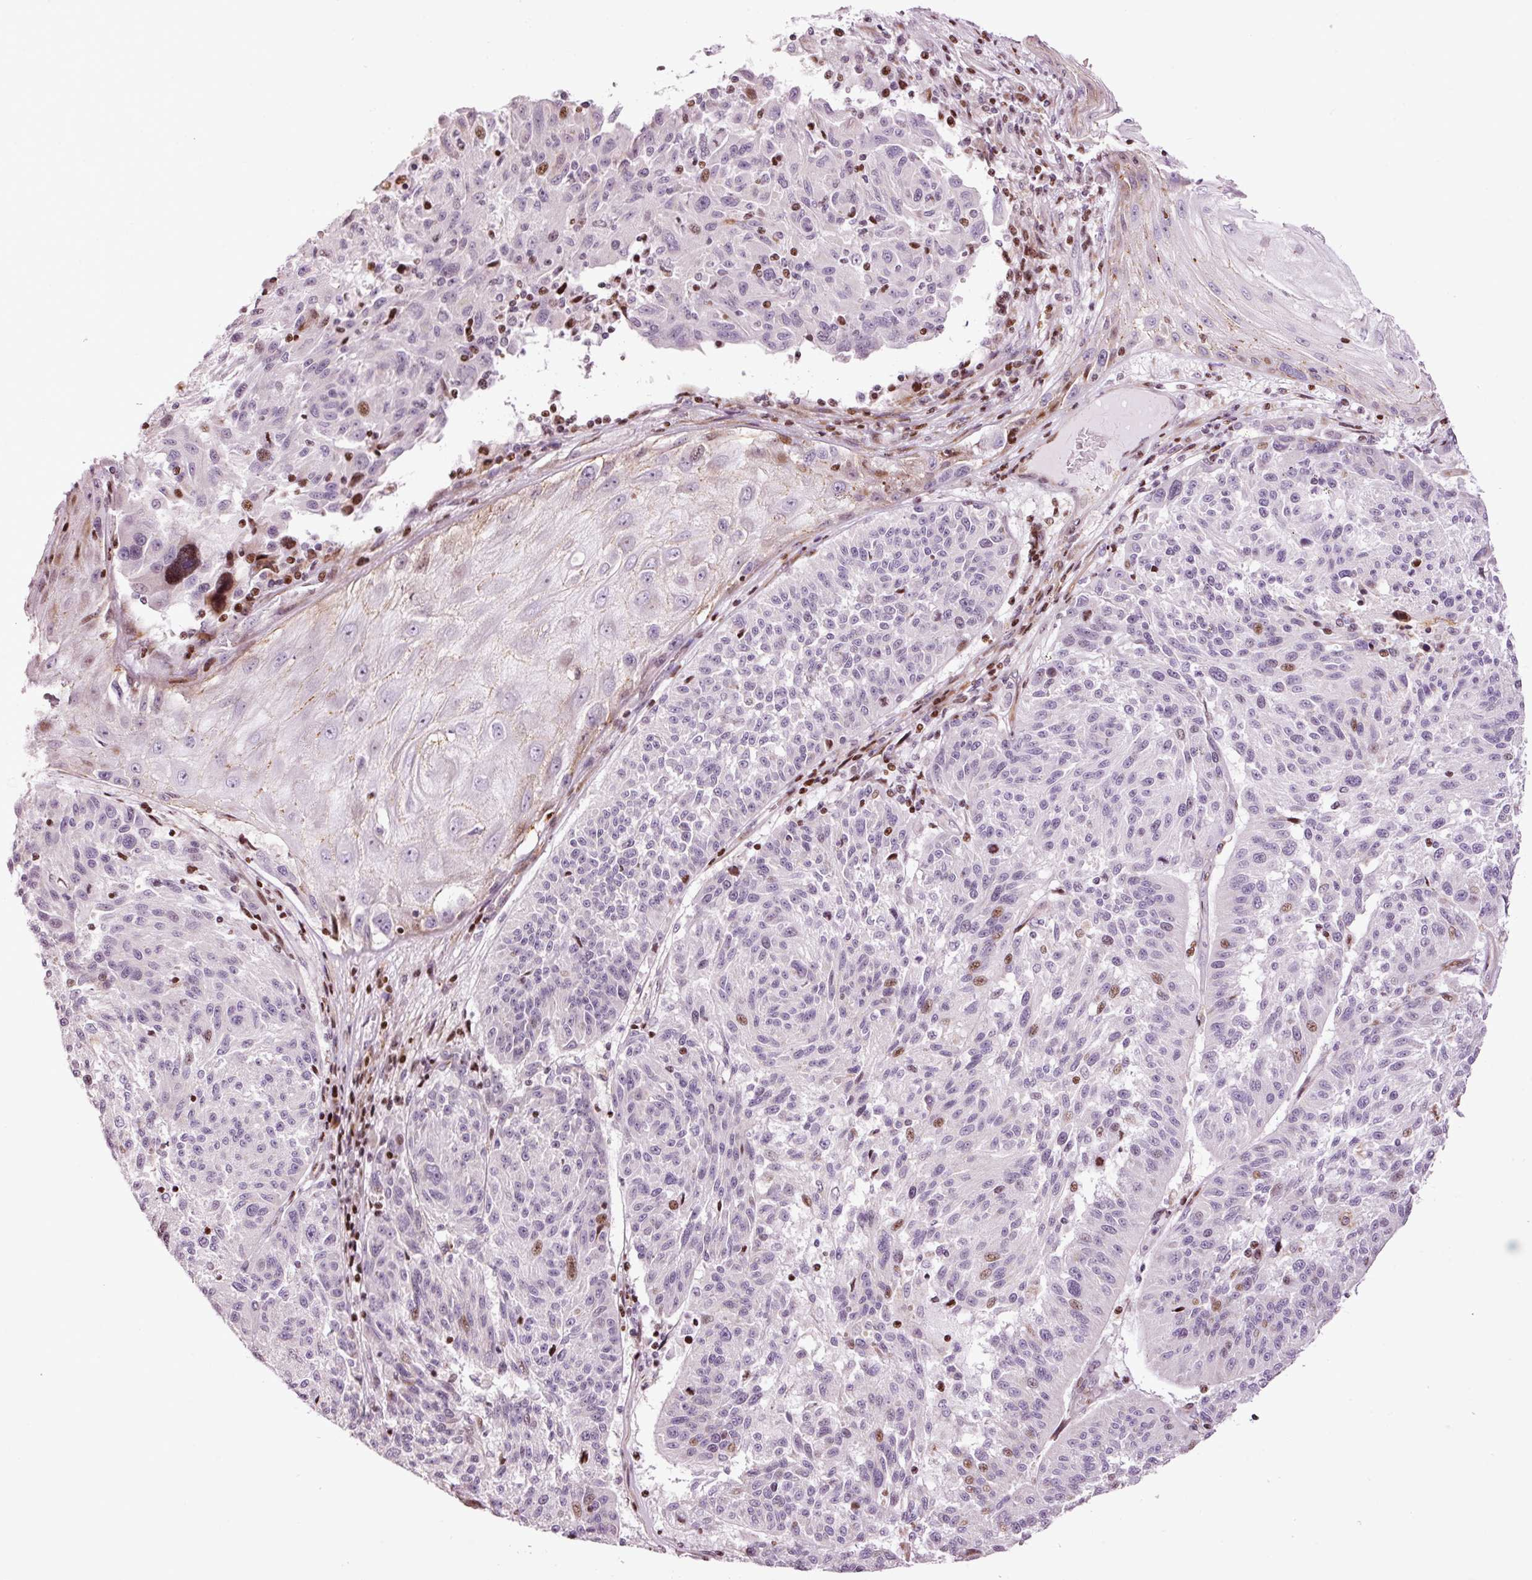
{"staining": {"intensity": "moderate", "quantity": "<25%", "location": "nuclear"}, "tissue": "melanoma", "cell_type": "Tumor cells", "image_type": "cancer", "snomed": [{"axis": "morphology", "description": "Malignant melanoma, NOS"}, {"axis": "topography", "description": "Skin"}], "caption": "A low amount of moderate nuclear staining is seen in about <25% of tumor cells in malignant melanoma tissue.", "gene": "ANKRD20A1", "patient": {"sex": "male", "age": 53}}